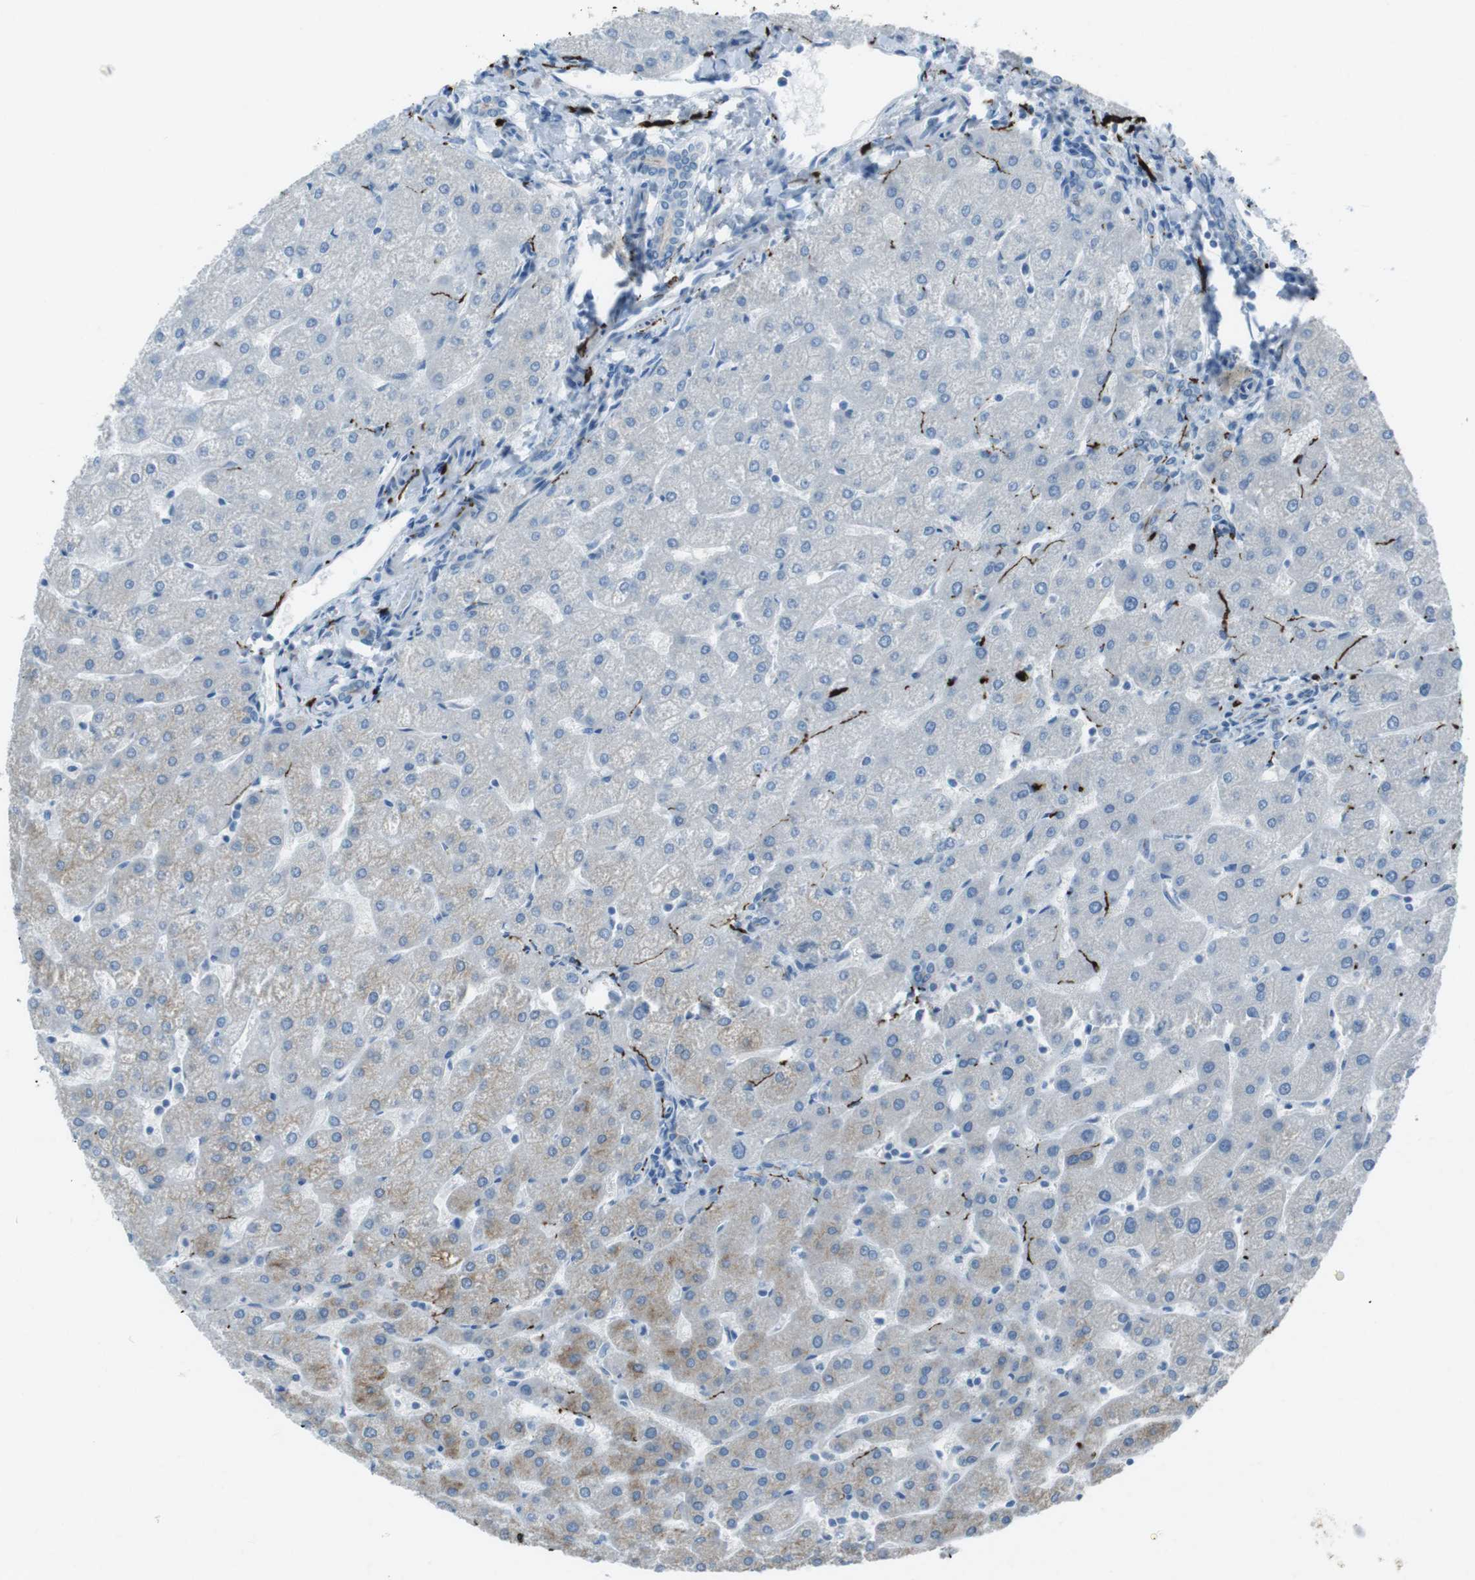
{"staining": {"intensity": "negative", "quantity": "none", "location": "none"}, "tissue": "liver", "cell_type": "Cholangiocytes", "image_type": "normal", "snomed": [{"axis": "morphology", "description": "Normal tissue, NOS"}, {"axis": "topography", "description": "Liver"}], "caption": "IHC image of benign liver: liver stained with DAB (3,3'-diaminobenzidine) reveals no significant protein staining in cholangiocytes. The staining was performed using DAB (3,3'-diaminobenzidine) to visualize the protein expression in brown, while the nuclei were stained in blue with hematoxylin (Magnification: 20x).", "gene": "TUBB2A", "patient": {"sex": "male", "age": 67}}